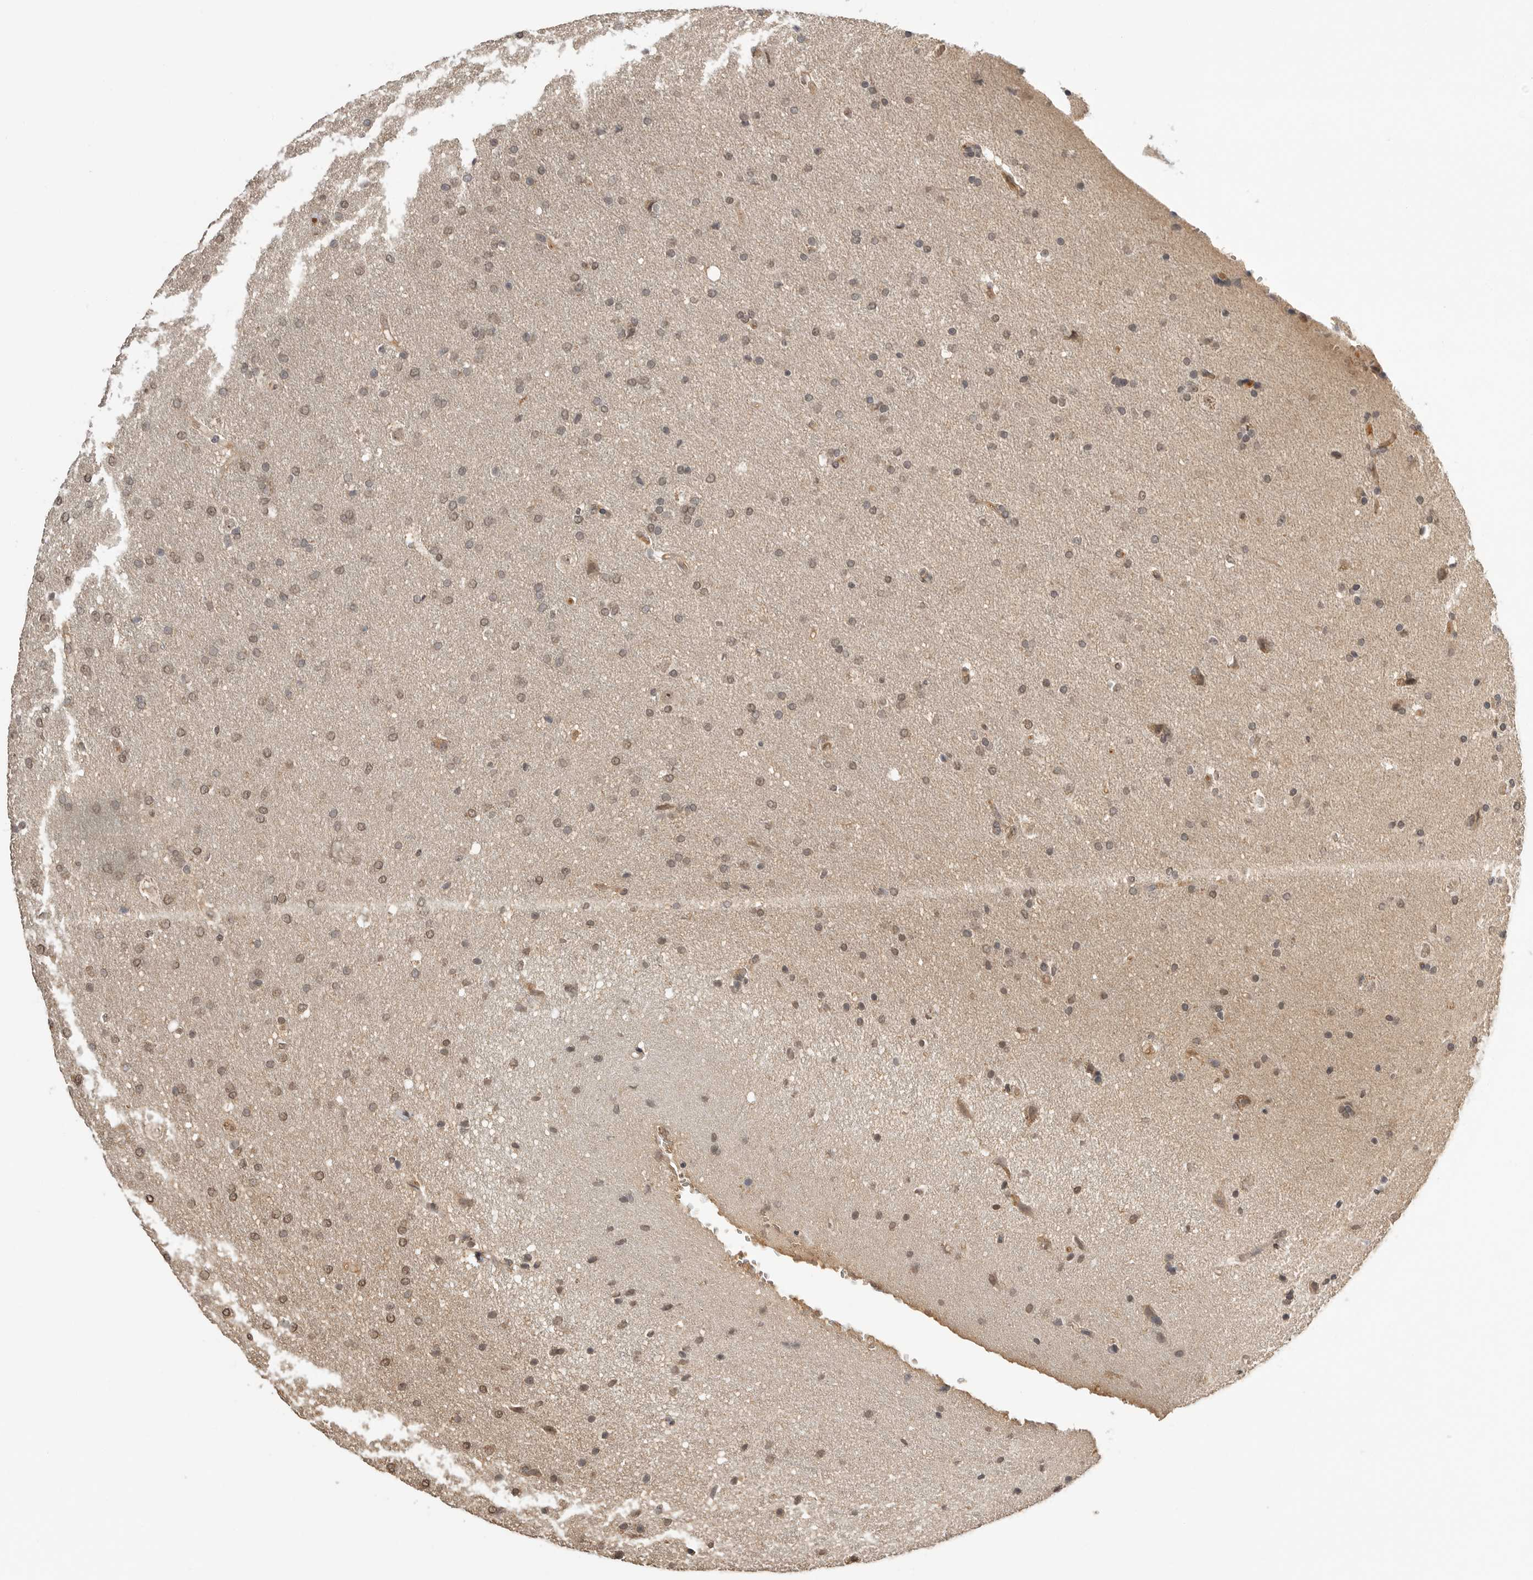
{"staining": {"intensity": "moderate", "quantity": ">75%", "location": "nuclear"}, "tissue": "glioma", "cell_type": "Tumor cells", "image_type": "cancer", "snomed": [{"axis": "morphology", "description": "Glioma, malignant, Low grade"}, {"axis": "topography", "description": "Brain"}], "caption": "Immunohistochemical staining of glioma displays medium levels of moderate nuclear expression in about >75% of tumor cells.", "gene": "ASPSCR1", "patient": {"sex": "female", "age": 37}}